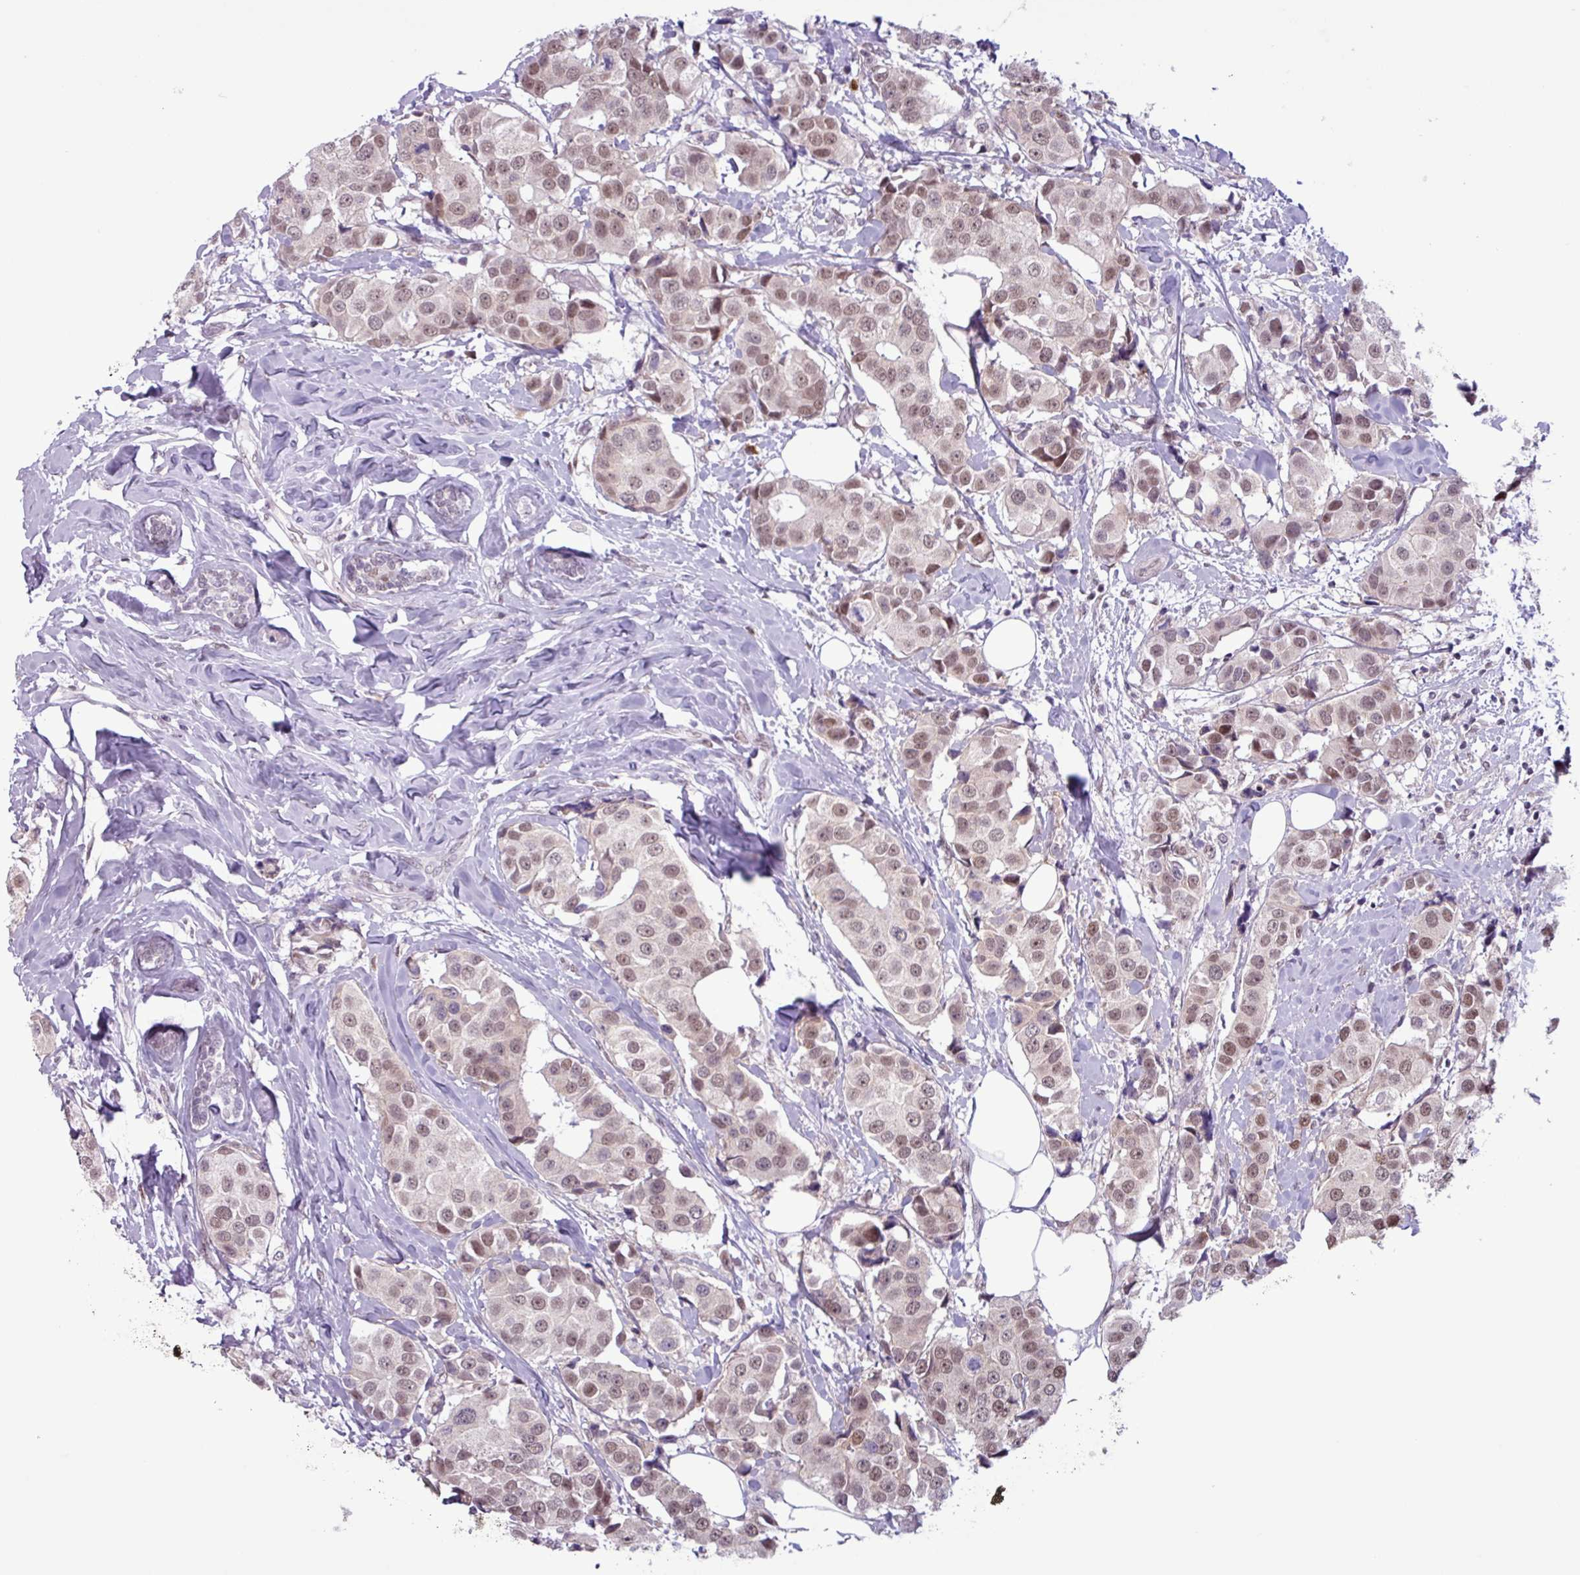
{"staining": {"intensity": "moderate", "quantity": ">75%", "location": "nuclear"}, "tissue": "breast cancer", "cell_type": "Tumor cells", "image_type": "cancer", "snomed": [{"axis": "morphology", "description": "Normal tissue, NOS"}, {"axis": "morphology", "description": "Duct carcinoma"}, {"axis": "topography", "description": "Breast"}], "caption": "Protein expression analysis of human breast cancer reveals moderate nuclear staining in approximately >75% of tumor cells. (Stains: DAB in brown, nuclei in blue, Microscopy: brightfield microscopy at high magnification).", "gene": "NOTCH2", "patient": {"sex": "female", "age": 39}}